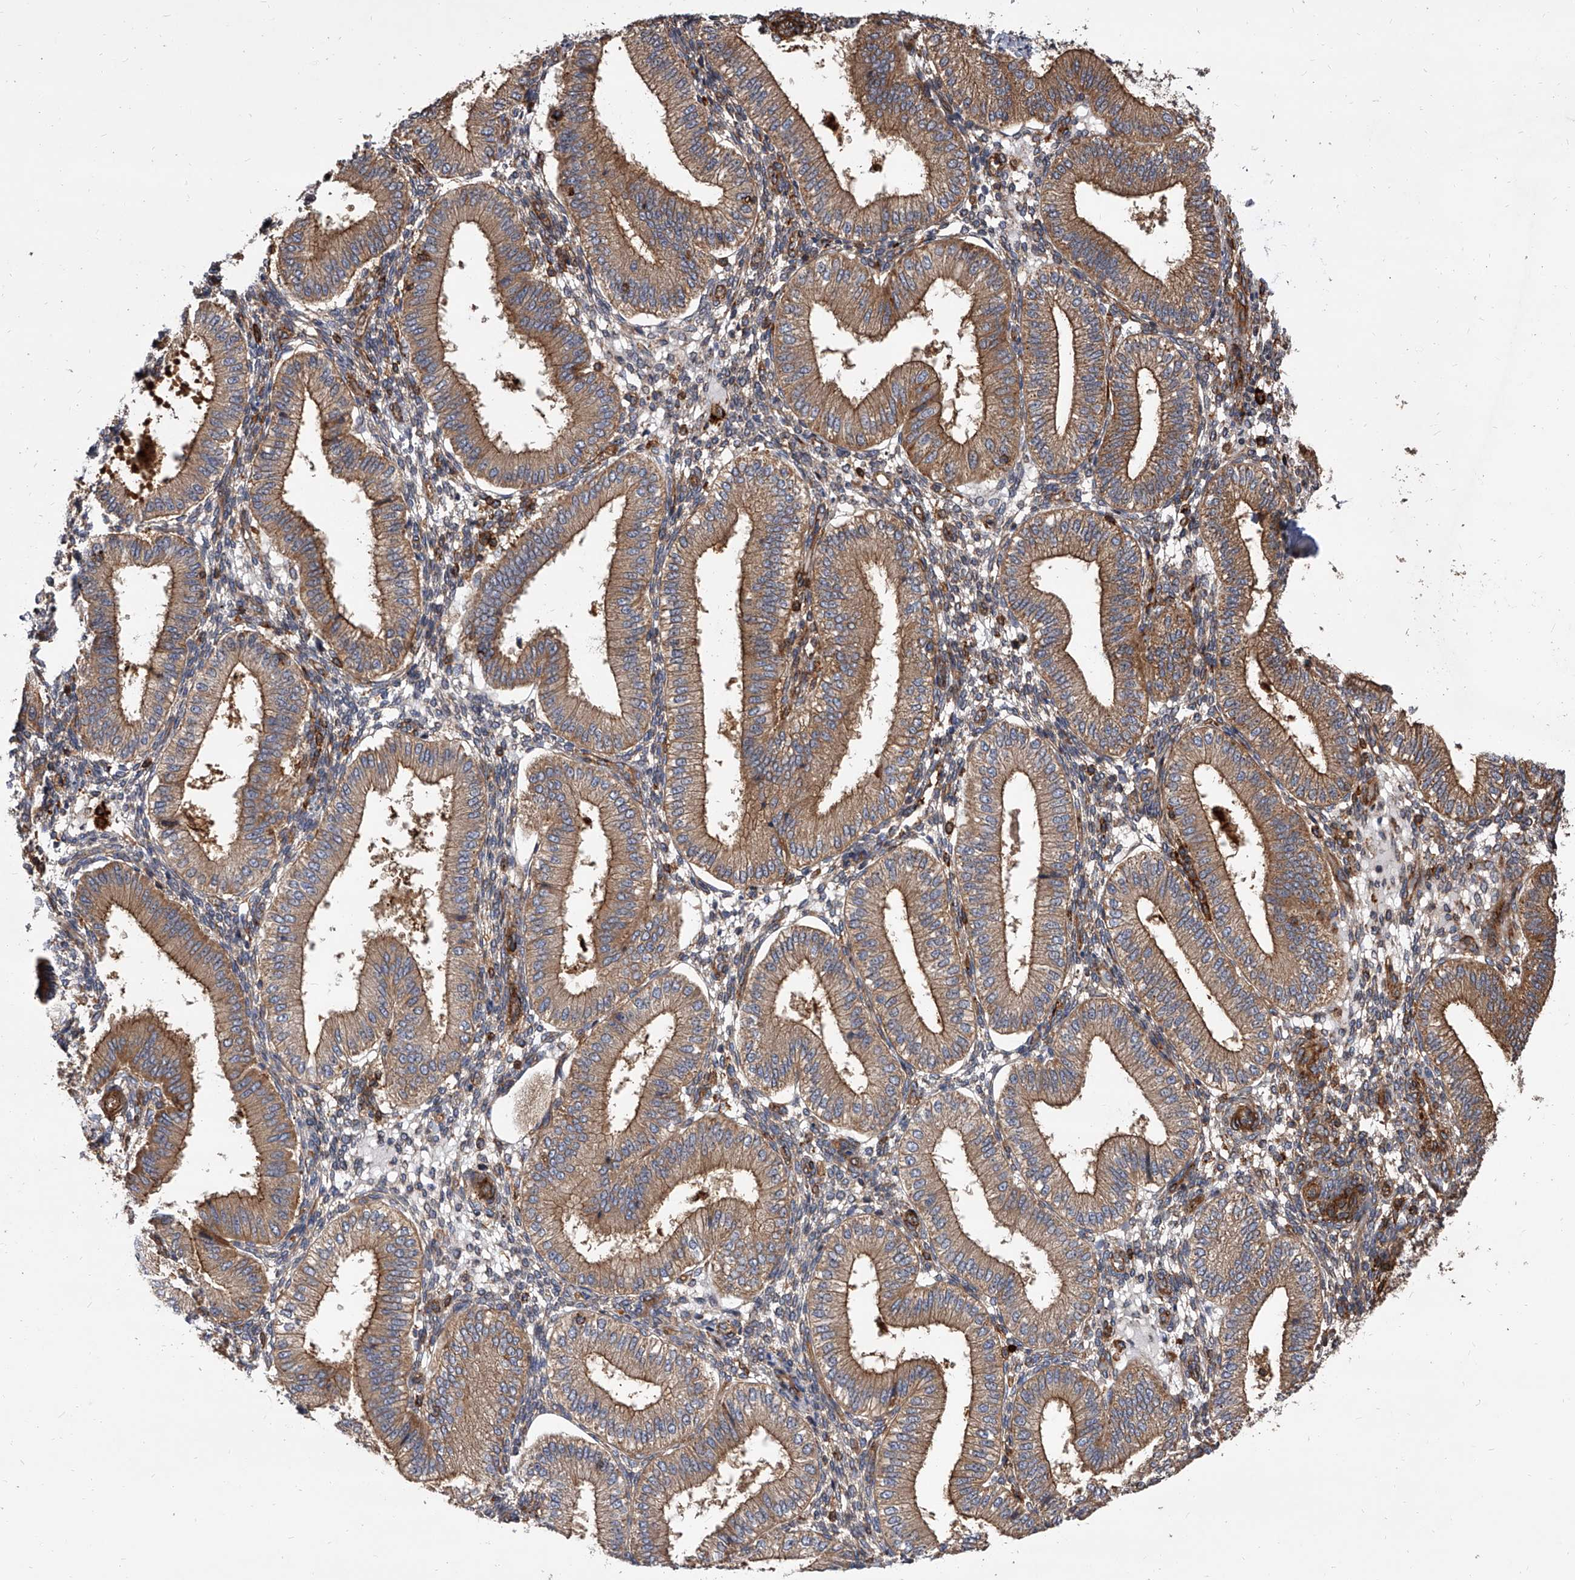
{"staining": {"intensity": "moderate", "quantity": "25%-75%", "location": "cytoplasmic/membranous"}, "tissue": "endometrium", "cell_type": "Cells in endometrial stroma", "image_type": "normal", "snomed": [{"axis": "morphology", "description": "Normal tissue, NOS"}, {"axis": "topography", "description": "Endometrium"}], "caption": "This histopathology image reveals immunohistochemistry staining of normal human endometrium, with medium moderate cytoplasmic/membranous expression in approximately 25%-75% of cells in endometrial stroma.", "gene": "PISD", "patient": {"sex": "female", "age": 39}}